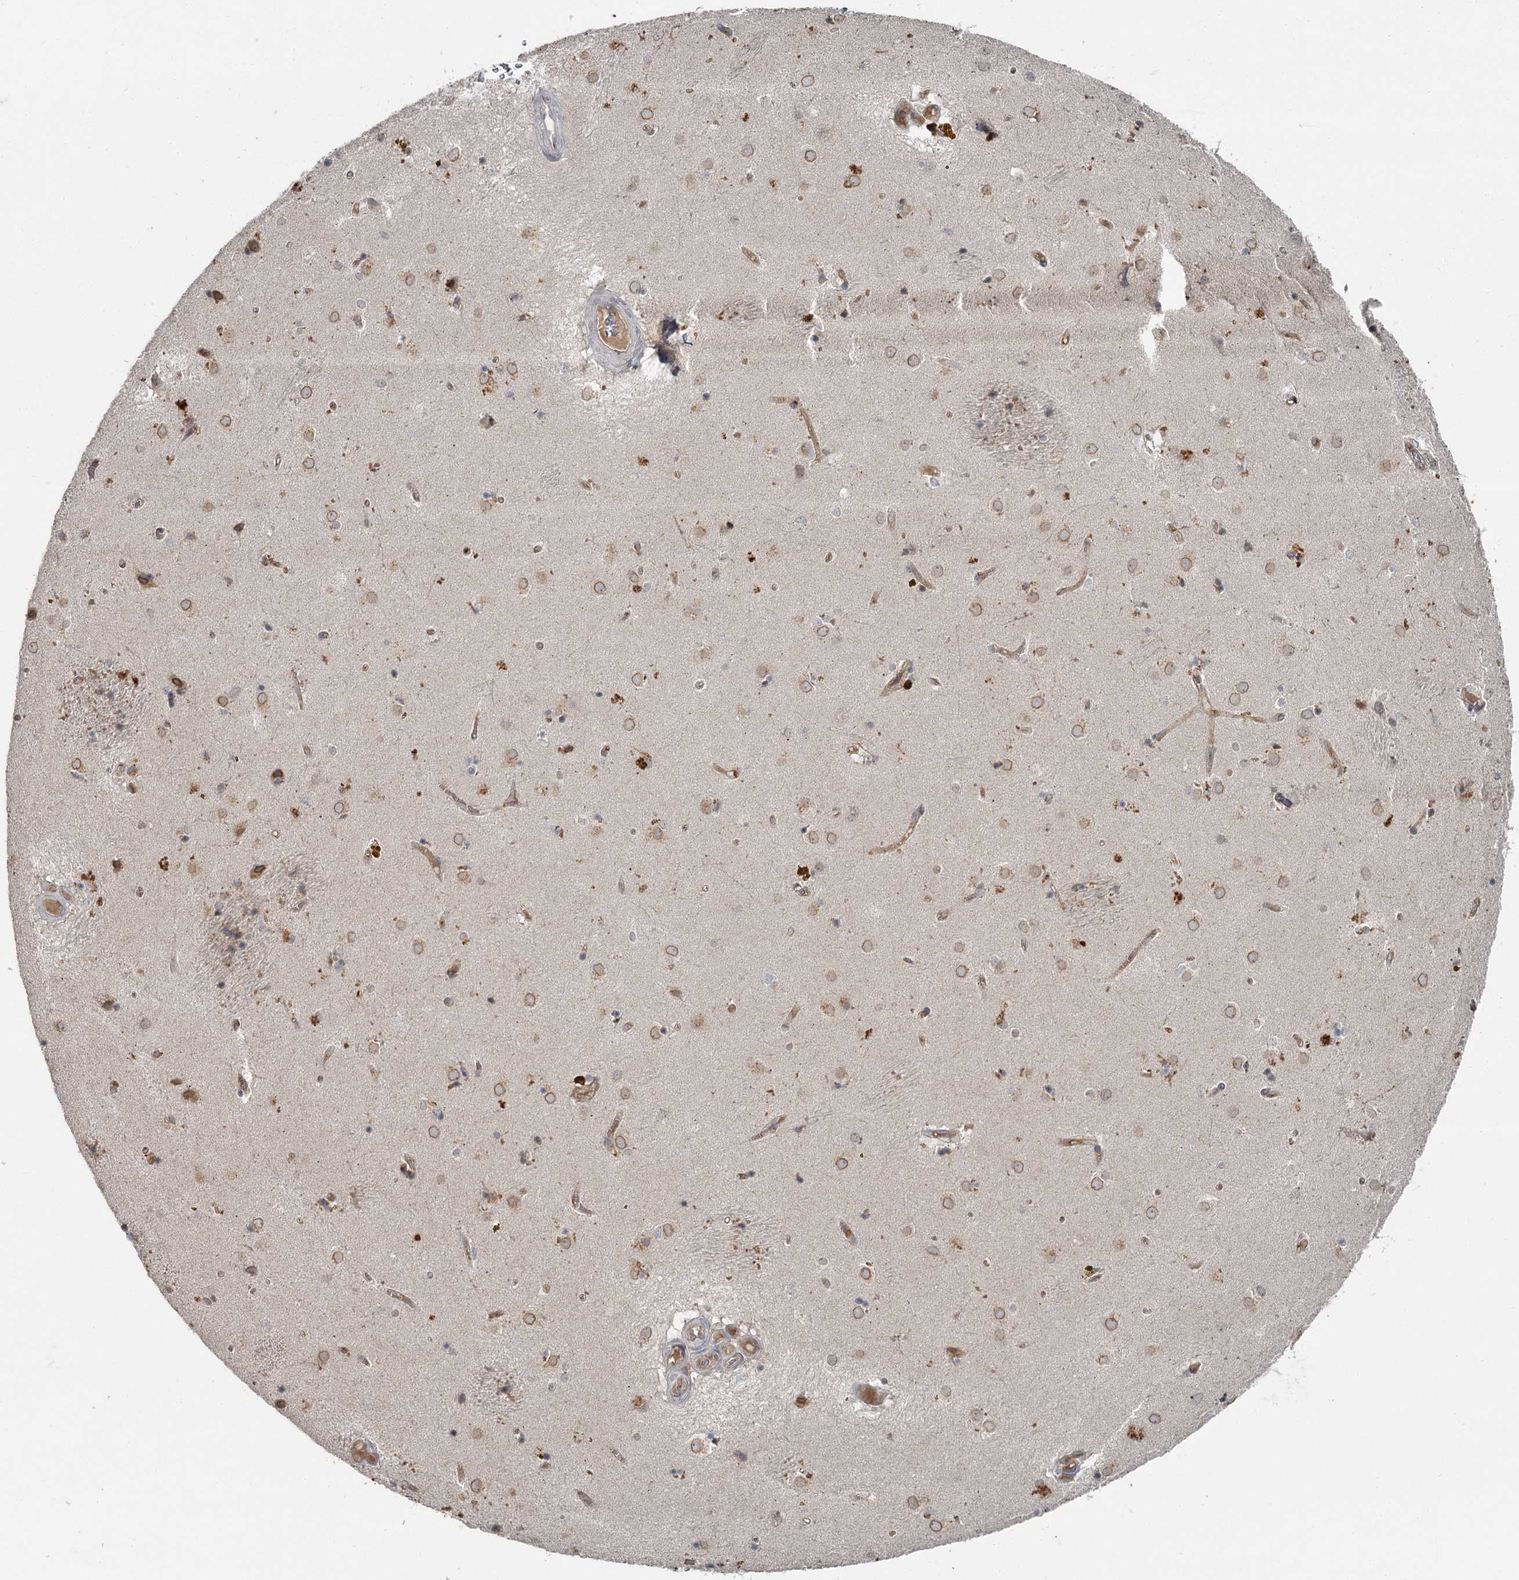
{"staining": {"intensity": "weak", "quantity": "<25%", "location": "cytoplasmic/membranous"}, "tissue": "caudate", "cell_type": "Glial cells", "image_type": "normal", "snomed": [{"axis": "morphology", "description": "Normal tissue, NOS"}, {"axis": "topography", "description": "Lateral ventricle wall"}], "caption": "IHC micrograph of benign caudate: caudate stained with DAB shows no significant protein positivity in glial cells.", "gene": "SLC39A8", "patient": {"sex": "male", "age": 70}}